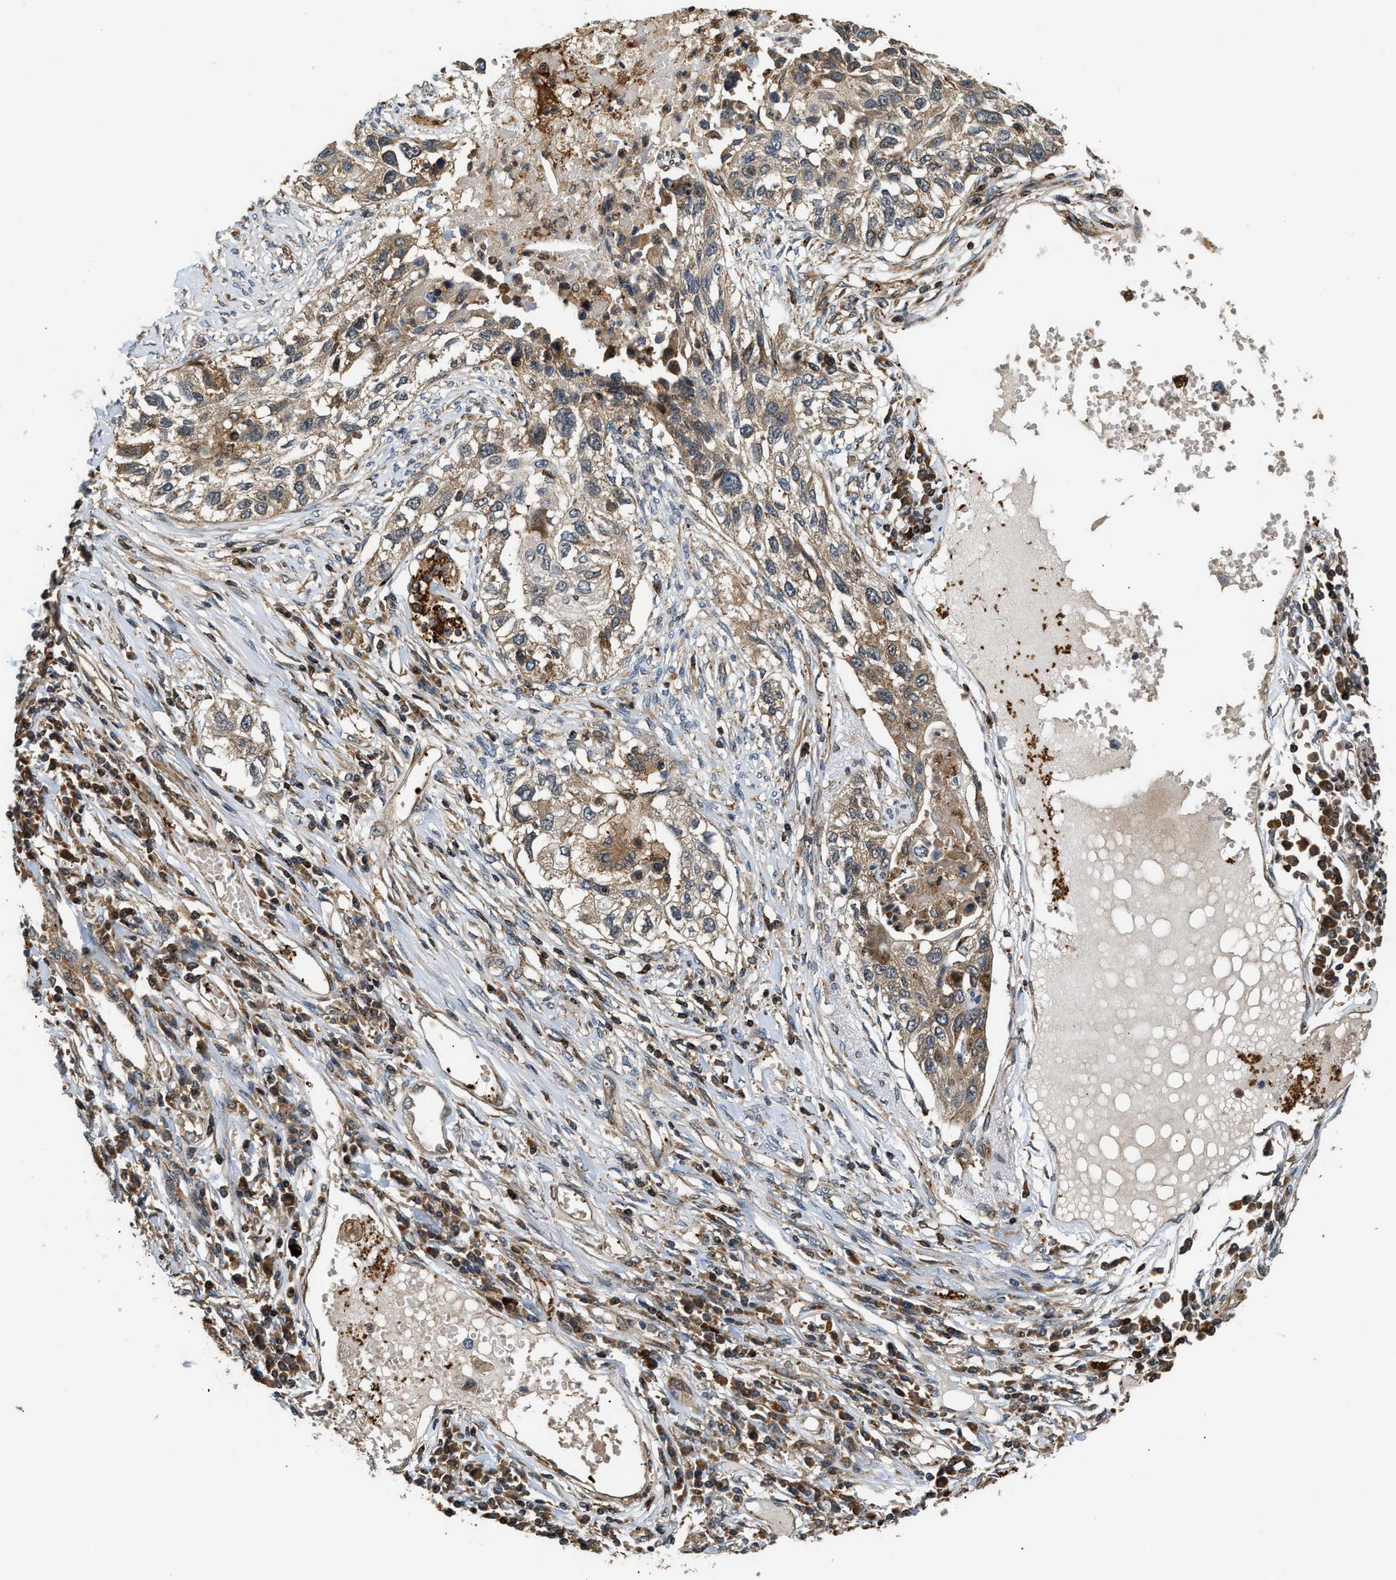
{"staining": {"intensity": "moderate", "quantity": ">75%", "location": "cytoplasmic/membranous"}, "tissue": "lung cancer", "cell_type": "Tumor cells", "image_type": "cancer", "snomed": [{"axis": "morphology", "description": "Squamous cell carcinoma, NOS"}, {"axis": "topography", "description": "Lung"}], "caption": "Tumor cells display moderate cytoplasmic/membranous expression in about >75% of cells in lung cancer (squamous cell carcinoma). Immunohistochemistry (ihc) stains the protein in brown and the nuclei are stained blue.", "gene": "SNX5", "patient": {"sex": "male", "age": 71}}